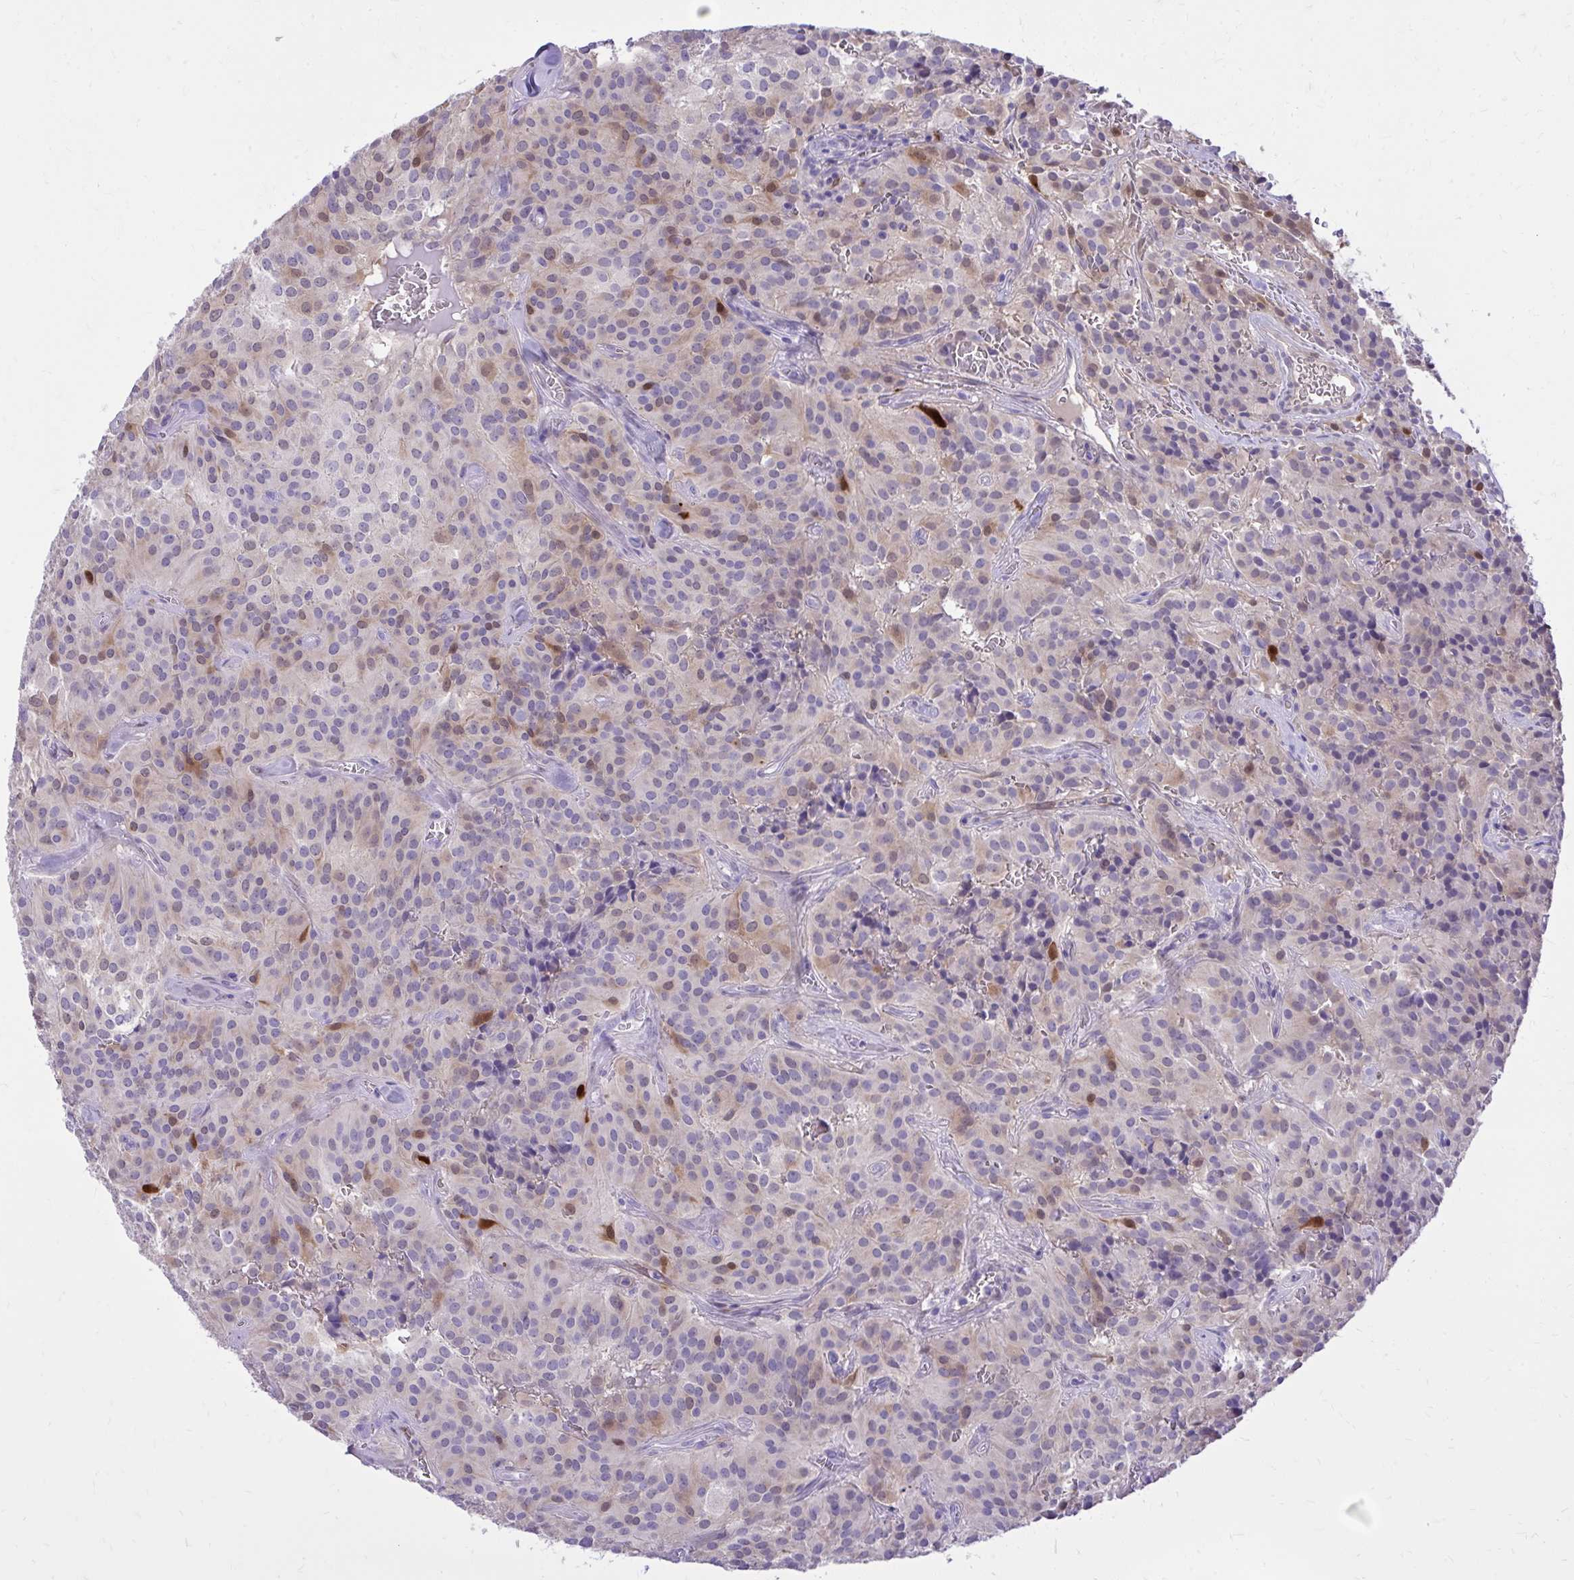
{"staining": {"intensity": "weak", "quantity": "<25%", "location": "cytoplasmic/membranous"}, "tissue": "glioma", "cell_type": "Tumor cells", "image_type": "cancer", "snomed": [{"axis": "morphology", "description": "Glioma, malignant, Low grade"}, {"axis": "topography", "description": "Brain"}], "caption": "Tumor cells show no significant positivity in glioma.", "gene": "NNMT", "patient": {"sex": "male", "age": 42}}